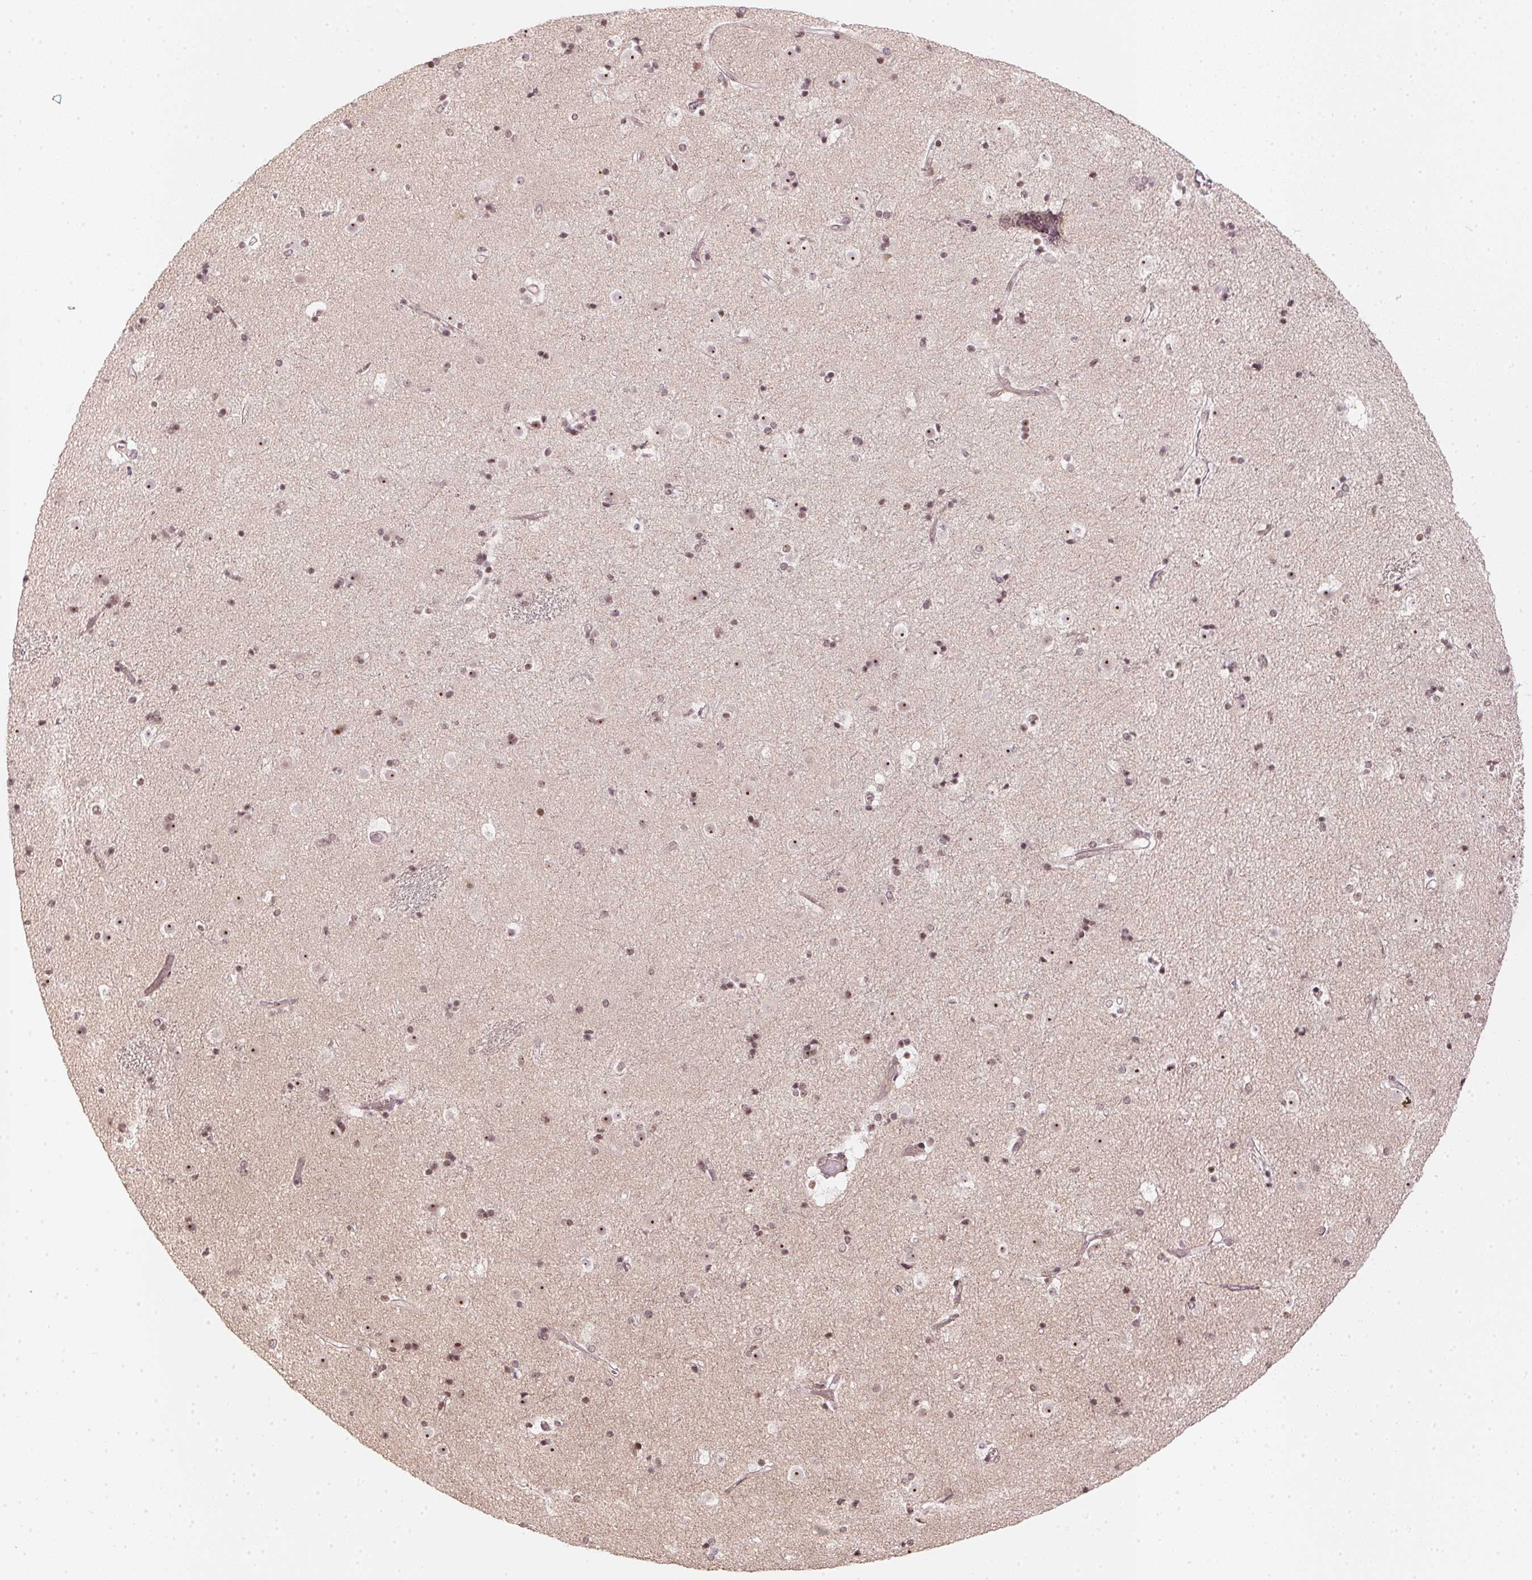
{"staining": {"intensity": "moderate", "quantity": "25%-75%", "location": "nuclear"}, "tissue": "caudate", "cell_type": "Glial cells", "image_type": "normal", "snomed": [{"axis": "morphology", "description": "Normal tissue, NOS"}, {"axis": "topography", "description": "Lateral ventricle wall"}], "caption": "Immunohistochemistry (IHC) histopathology image of benign caudate: human caudate stained using immunohistochemistry (IHC) shows medium levels of moderate protein expression localized specifically in the nuclear of glial cells, appearing as a nuclear brown color.", "gene": "KAT6A", "patient": {"sex": "female", "age": 71}}